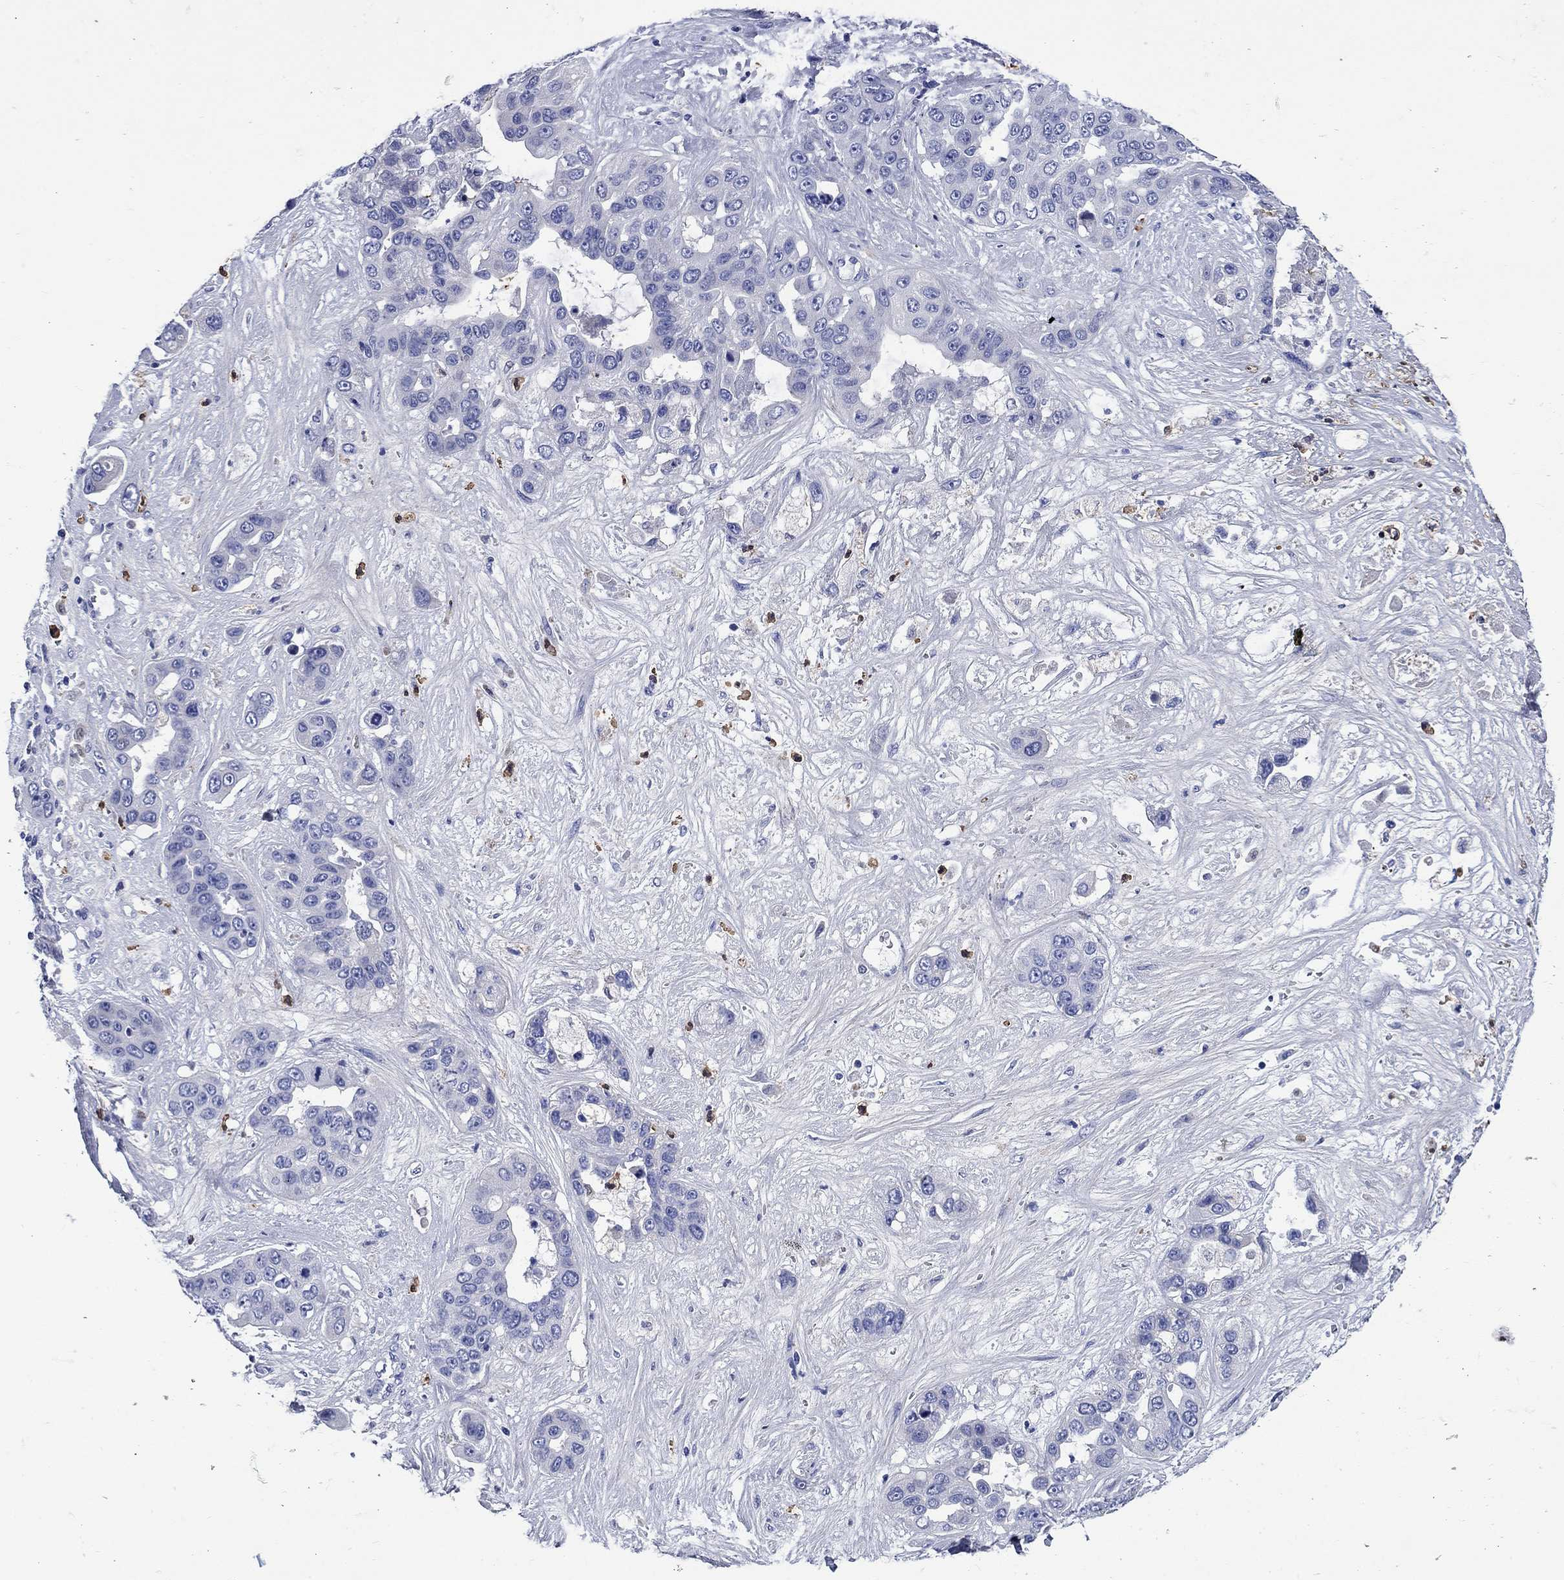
{"staining": {"intensity": "negative", "quantity": "none", "location": "none"}, "tissue": "liver cancer", "cell_type": "Tumor cells", "image_type": "cancer", "snomed": [{"axis": "morphology", "description": "Cholangiocarcinoma"}, {"axis": "topography", "description": "Liver"}], "caption": "There is no significant positivity in tumor cells of cholangiocarcinoma (liver).", "gene": "TFR2", "patient": {"sex": "female", "age": 52}}